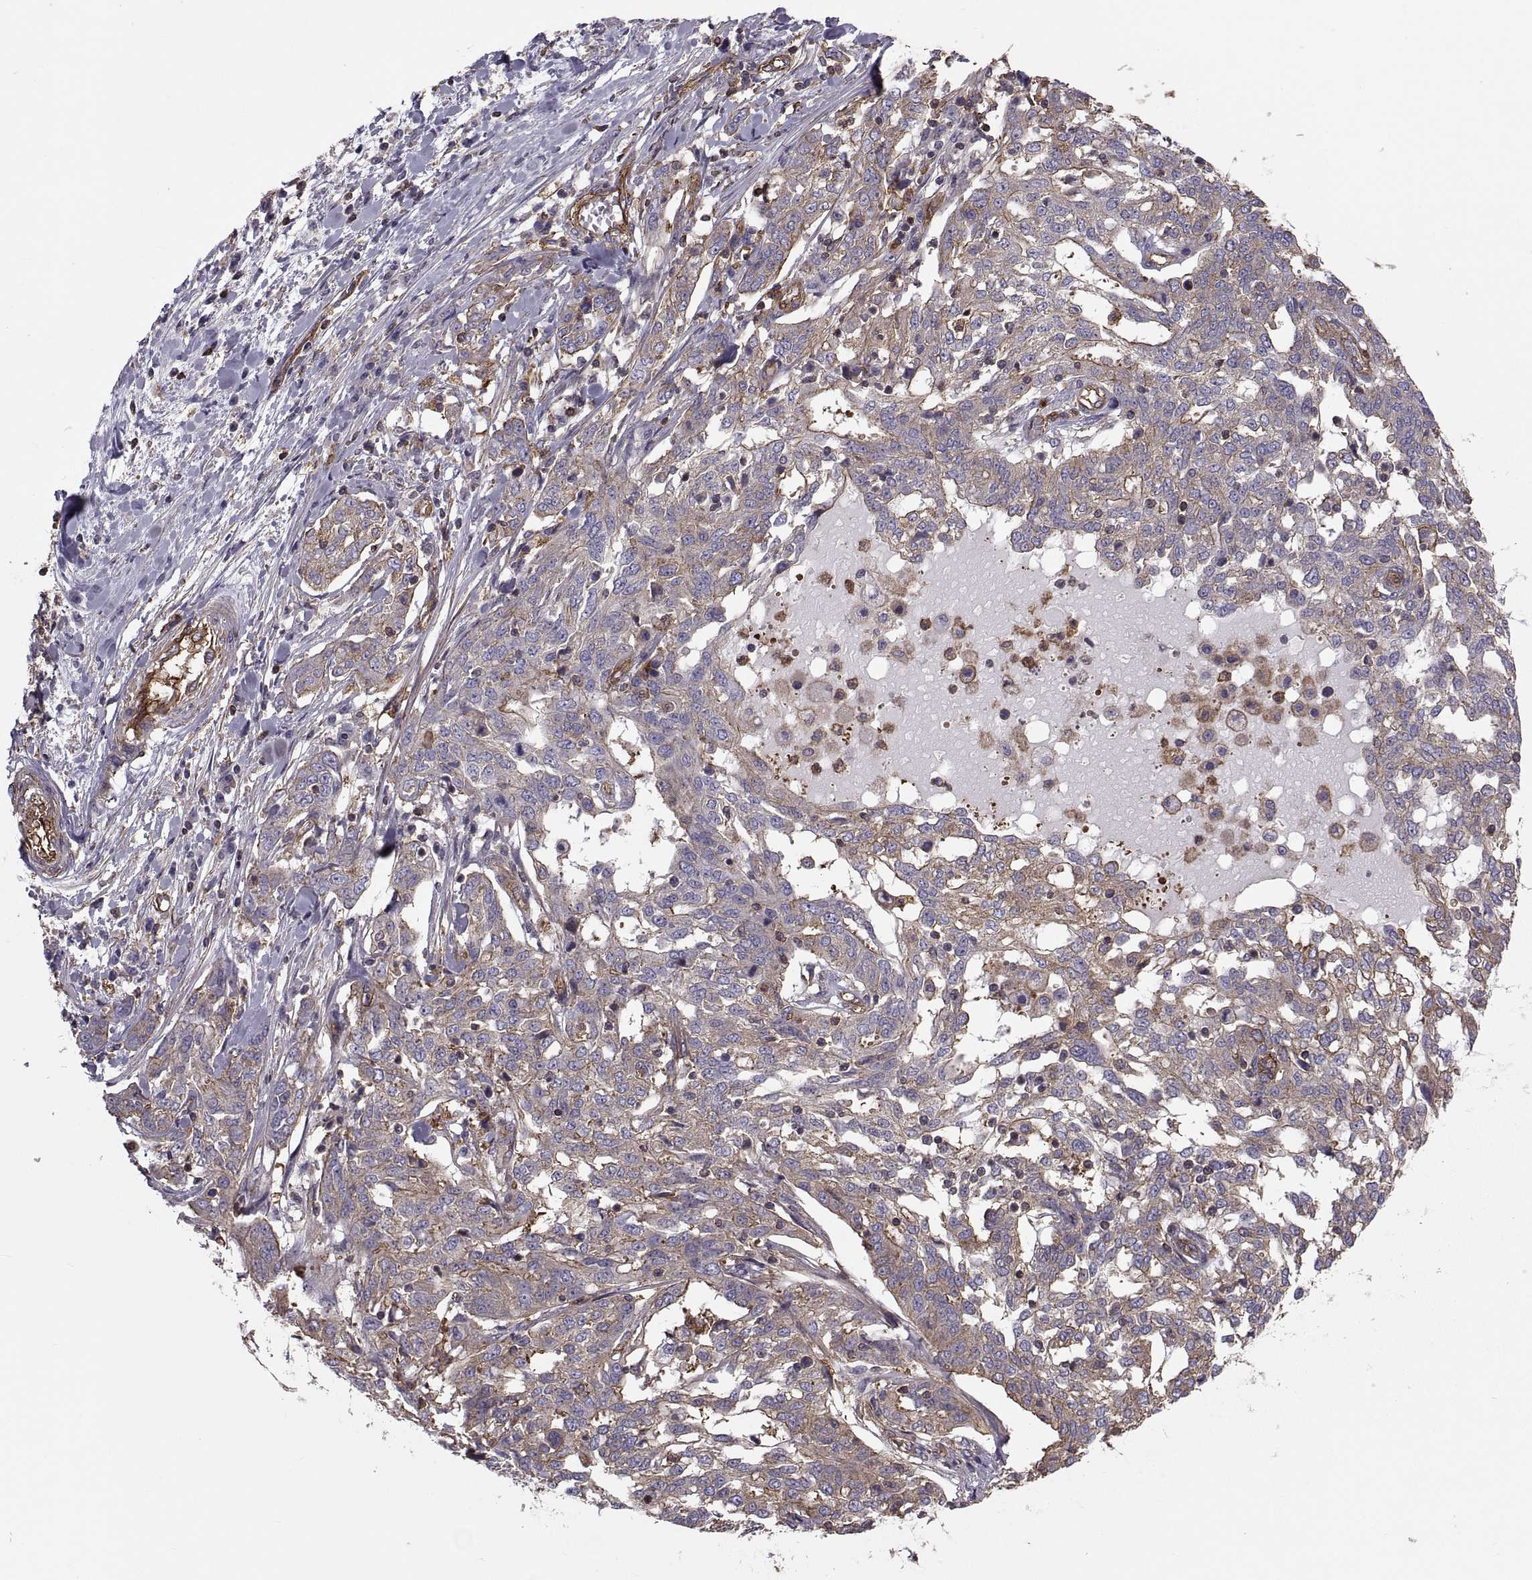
{"staining": {"intensity": "moderate", "quantity": ">75%", "location": "cytoplasmic/membranous"}, "tissue": "ovarian cancer", "cell_type": "Tumor cells", "image_type": "cancer", "snomed": [{"axis": "morphology", "description": "Cystadenocarcinoma, serous, NOS"}, {"axis": "topography", "description": "Ovary"}], "caption": "Protein expression analysis of ovarian serous cystadenocarcinoma displays moderate cytoplasmic/membranous positivity in about >75% of tumor cells.", "gene": "MYH9", "patient": {"sex": "female", "age": 67}}